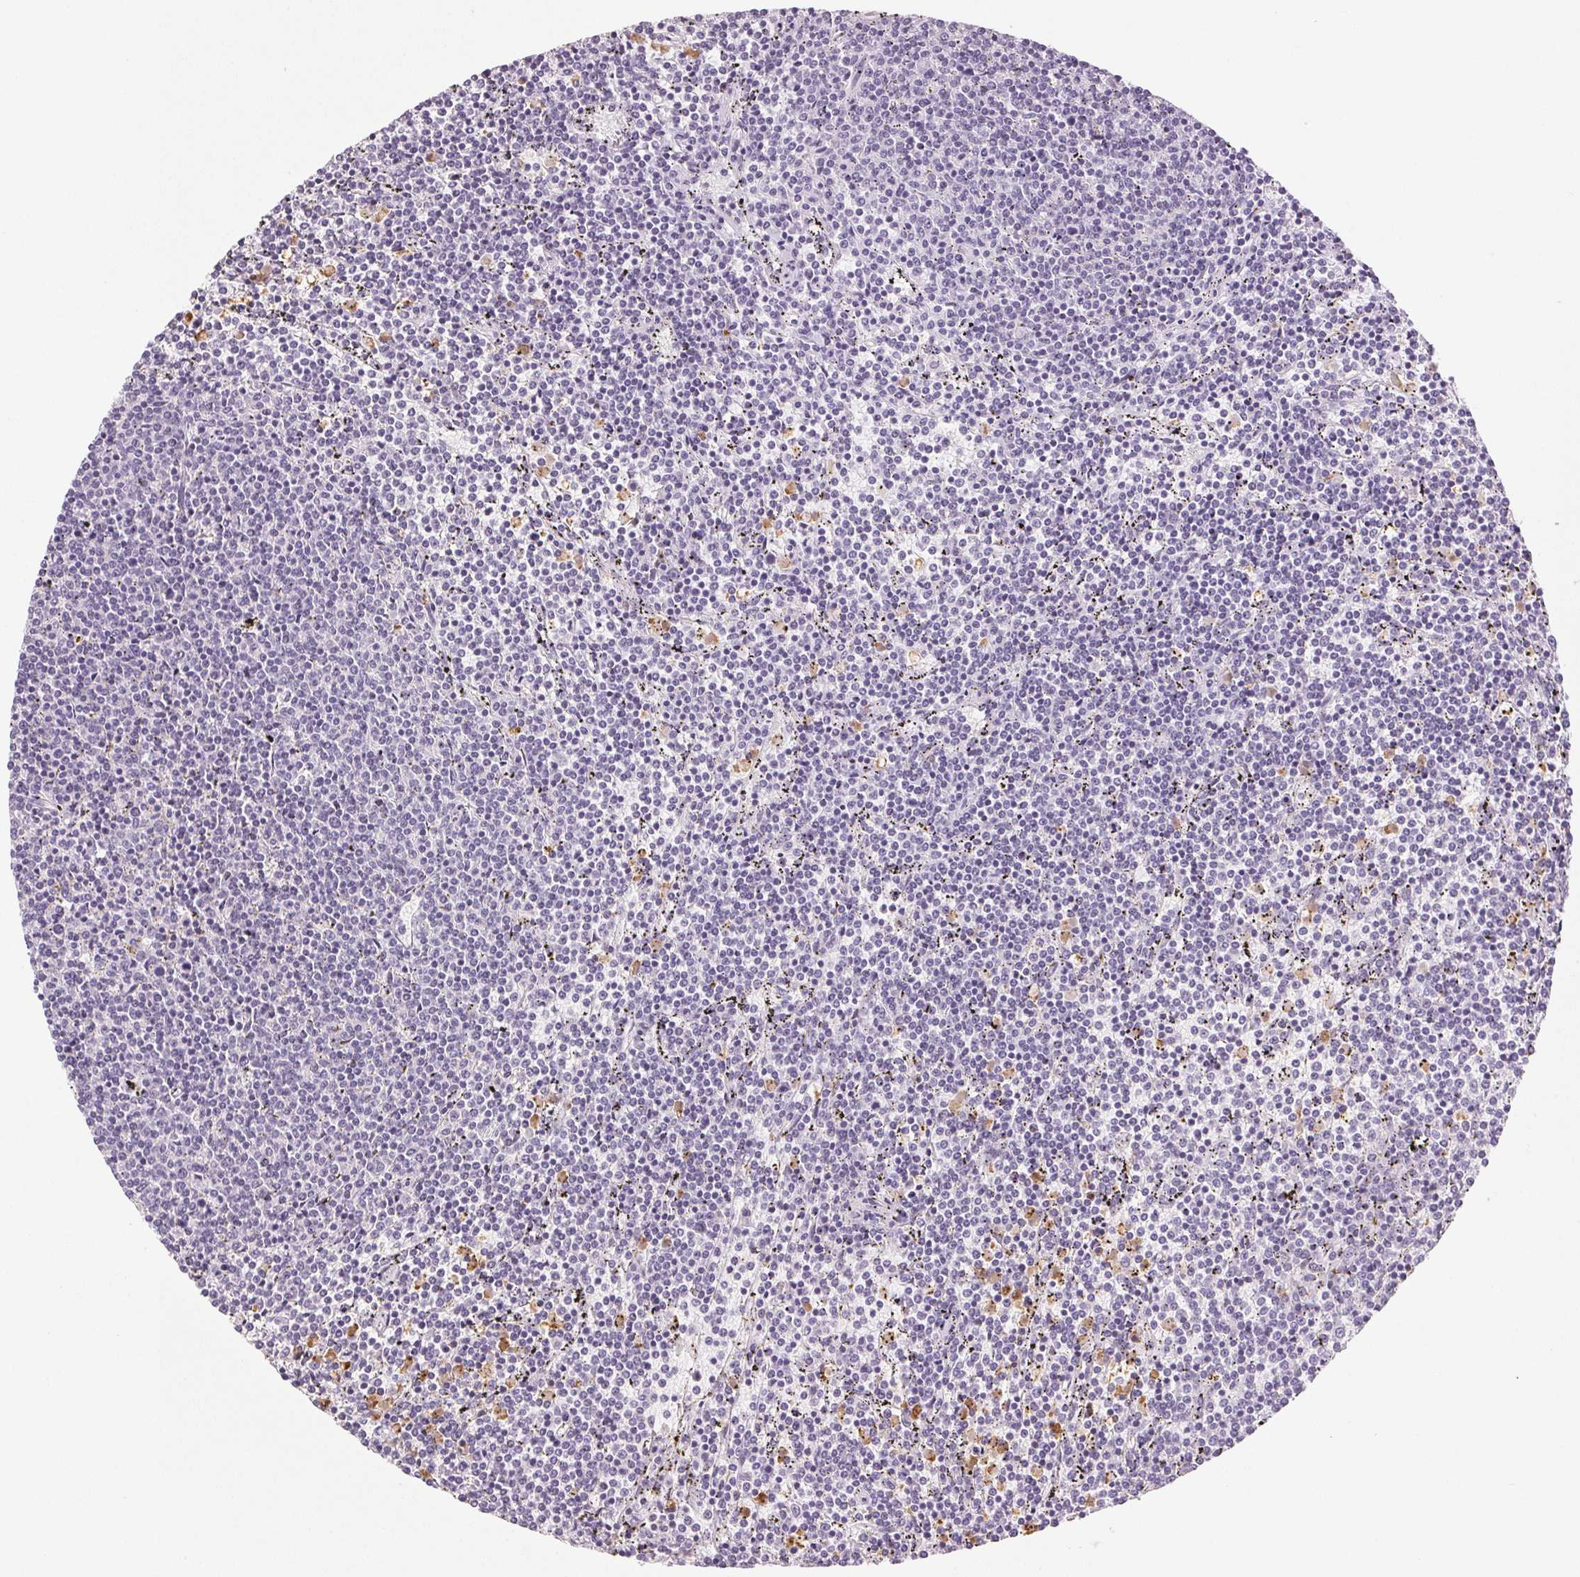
{"staining": {"intensity": "negative", "quantity": "none", "location": "none"}, "tissue": "lymphoma", "cell_type": "Tumor cells", "image_type": "cancer", "snomed": [{"axis": "morphology", "description": "Malignant lymphoma, non-Hodgkin's type, Low grade"}, {"axis": "topography", "description": "Spleen"}], "caption": "The micrograph shows no significant positivity in tumor cells of lymphoma. (DAB (3,3'-diaminobenzidine) IHC, high magnification).", "gene": "LTF", "patient": {"sex": "female", "age": 50}}